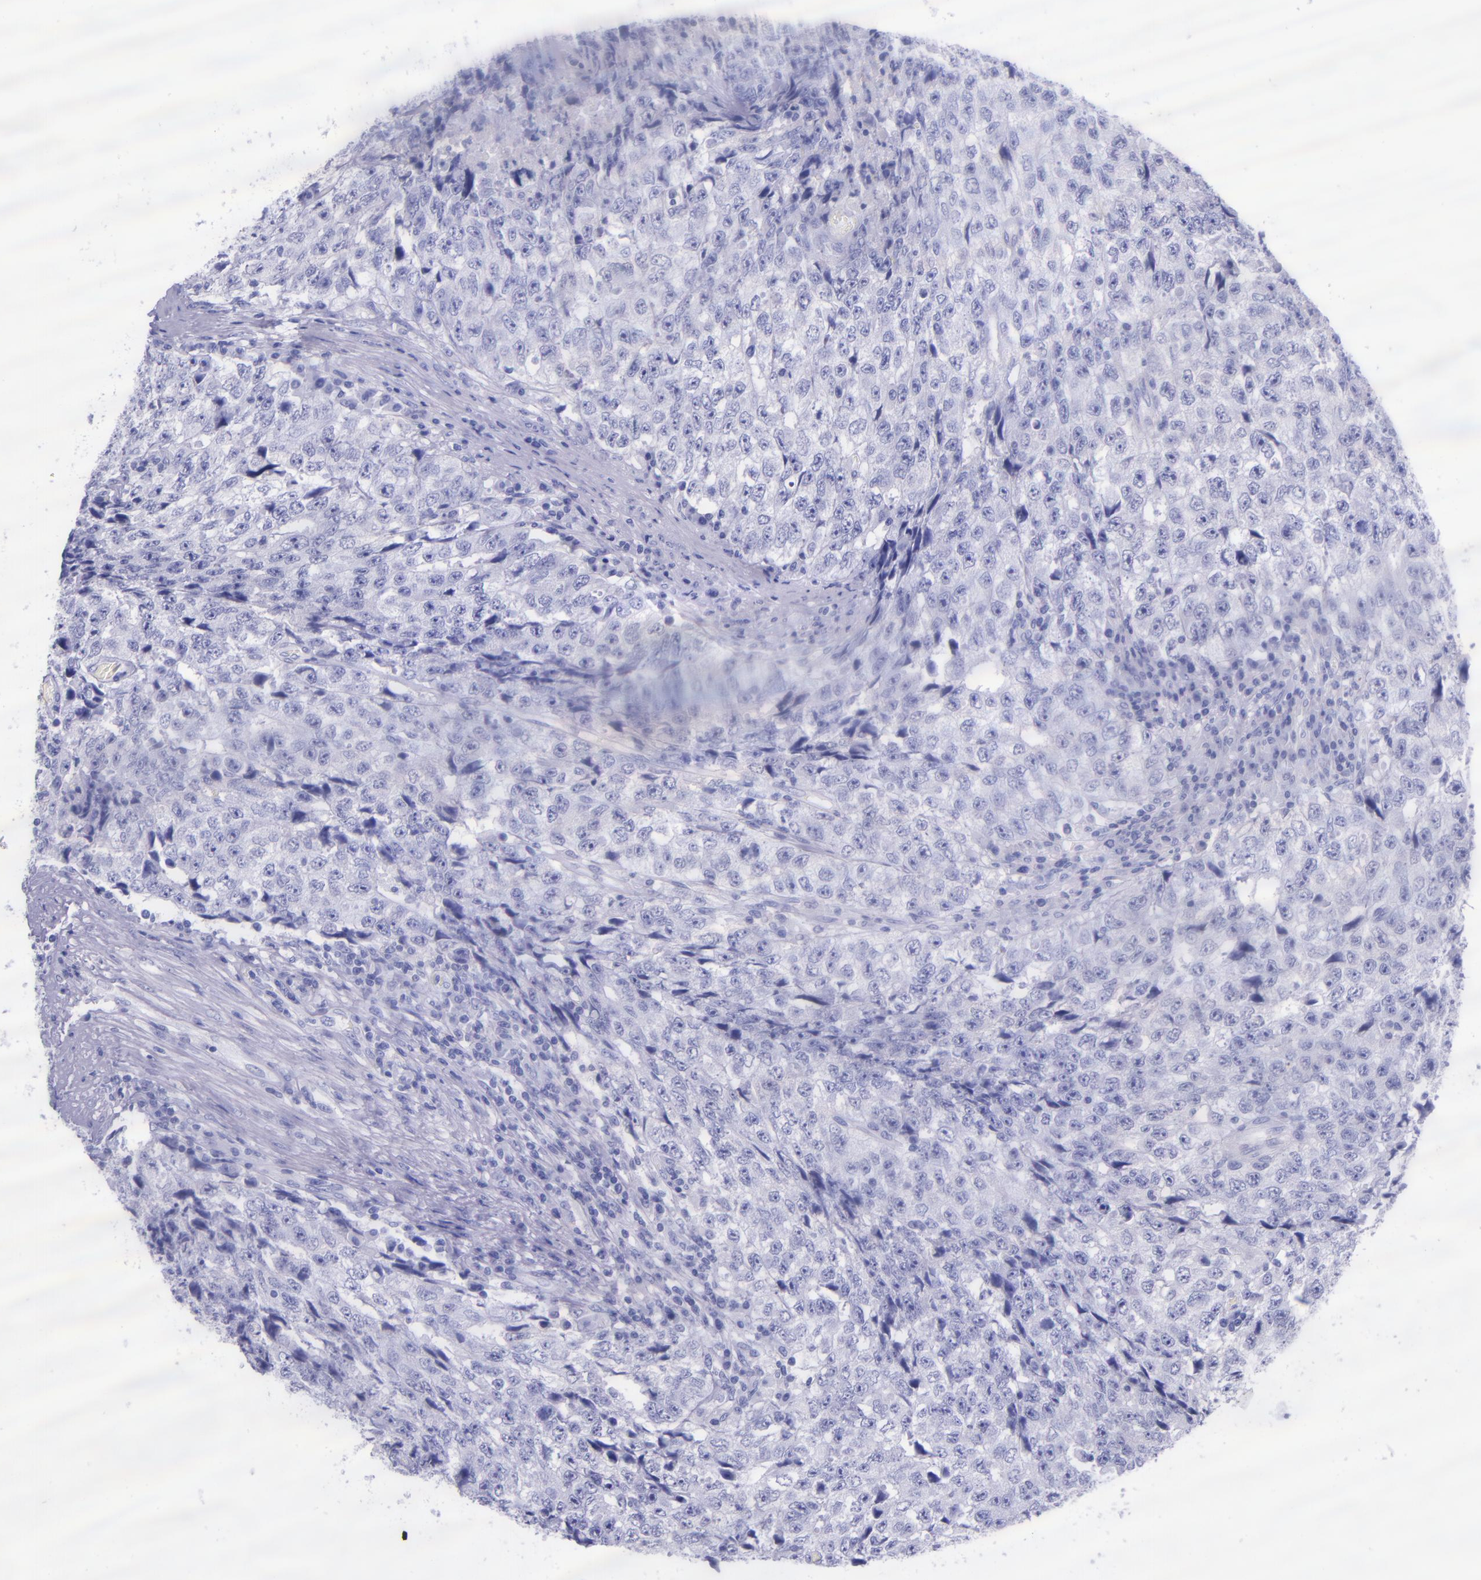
{"staining": {"intensity": "negative", "quantity": "none", "location": "none"}, "tissue": "testis cancer", "cell_type": "Tumor cells", "image_type": "cancer", "snomed": [{"axis": "morphology", "description": "Necrosis, NOS"}, {"axis": "morphology", "description": "Carcinoma, Embryonal, NOS"}, {"axis": "topography", "description": "Testis"}], "caption": "Testis cancer (embryonal carcinoma) stained for a protein using immunohistochemistry (IHC) demonstrates no staining tumor cells.", "gene": "MBP", "patient": {"sex": "male", "age": 19}}